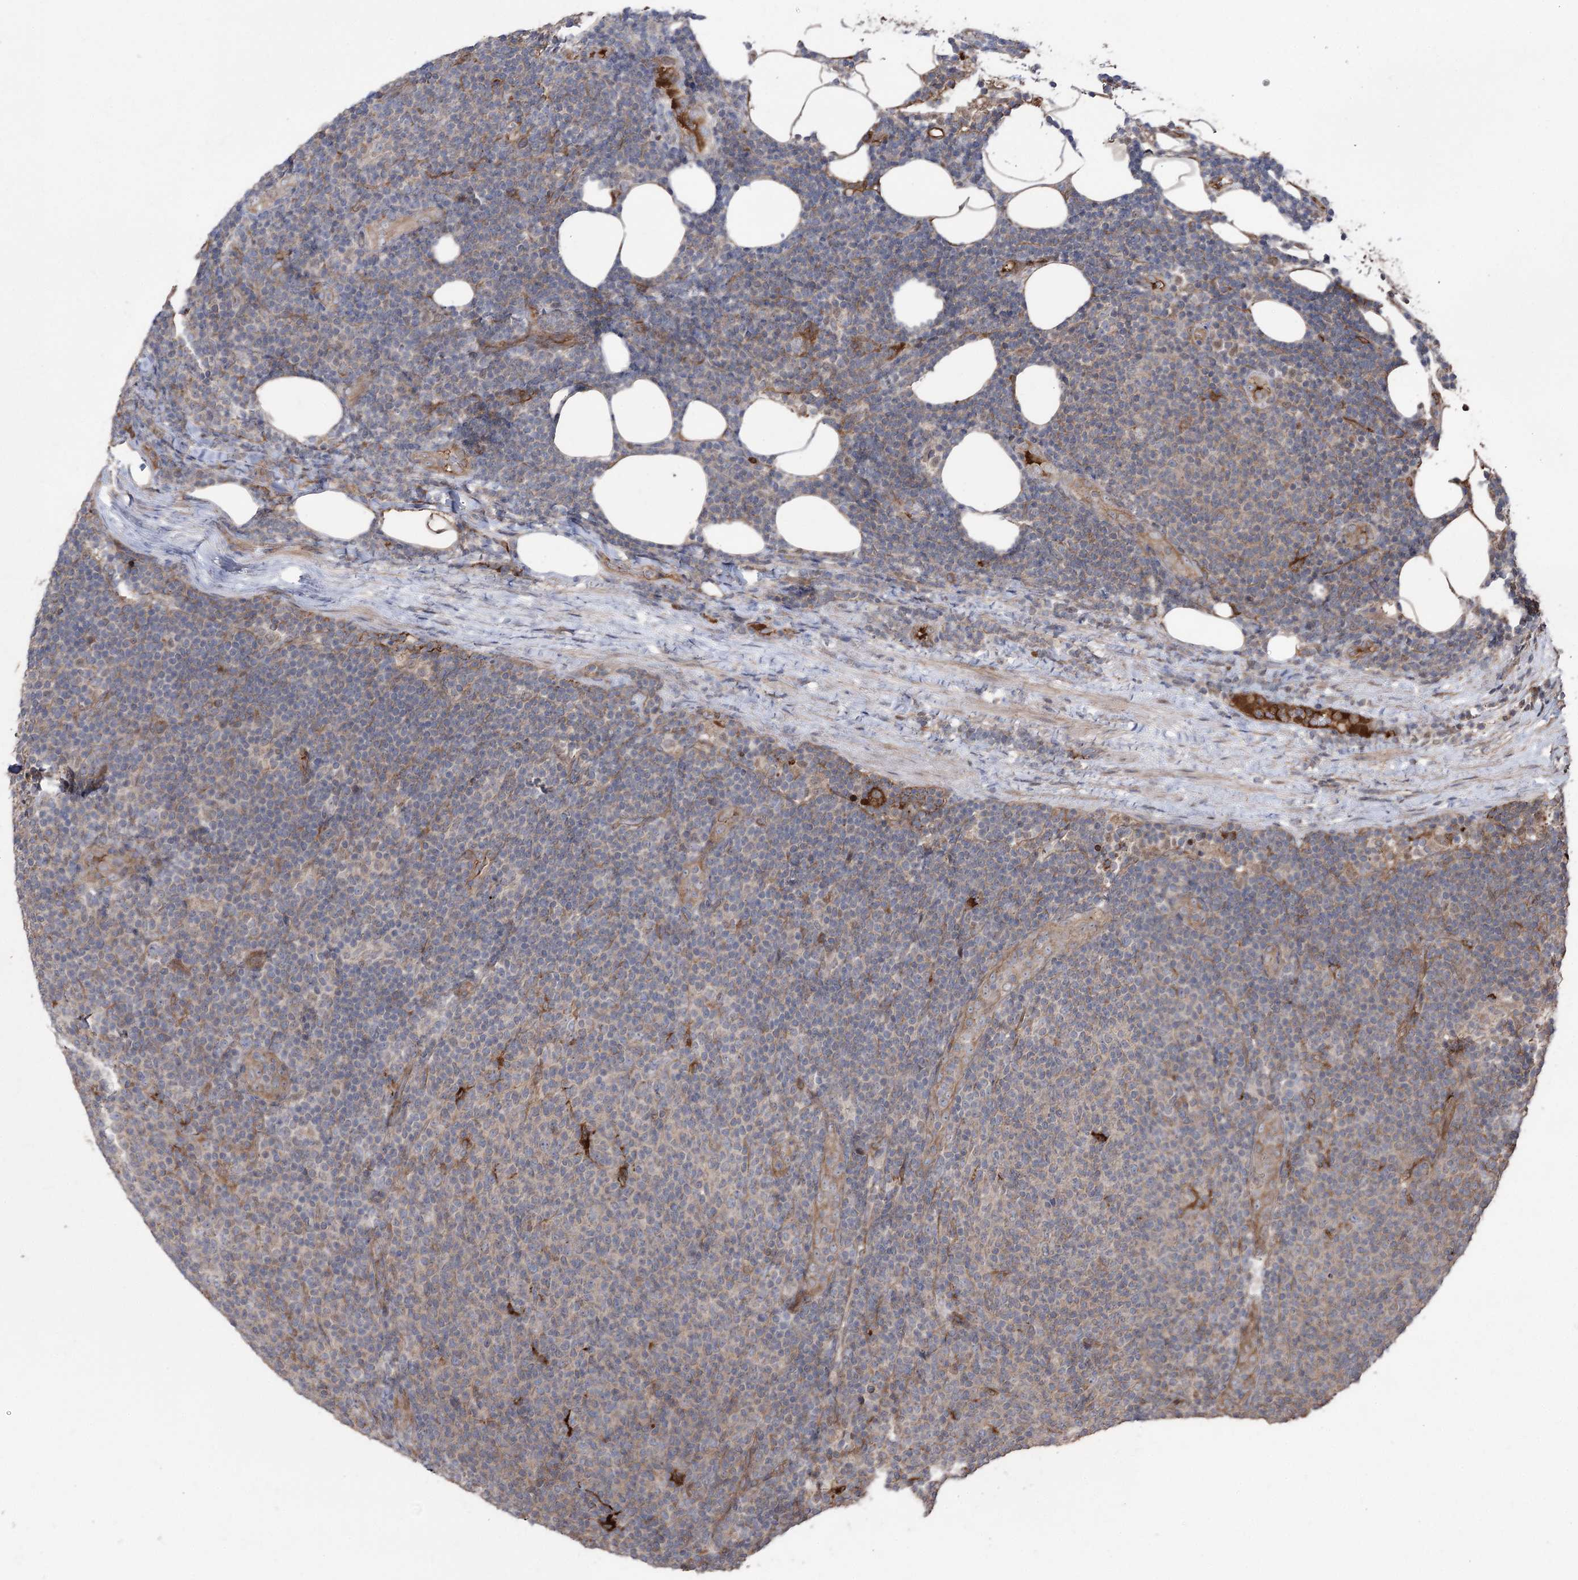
{"staining": {"intensity": "negative", "quantity": "none", "location": "none"}, "tissue": "lymphoma", "cell_type": "Tumor cells", "image_type": "cancer", "snomed": [{"axis": "morphology", "description": "Malignant lymphoma, non-Hodgkin's type, Low grade"}, {"axis": "topography", "description": "Lymph node"}], "caption": "Human low-grade malignant lymphoma, non-Hodgkin's type stained for a protein using immunohistochemistry demonstrates no staining in tumor cells.", "gene": "OTUD1", "patient": {"sex": "male", "age": 66}}